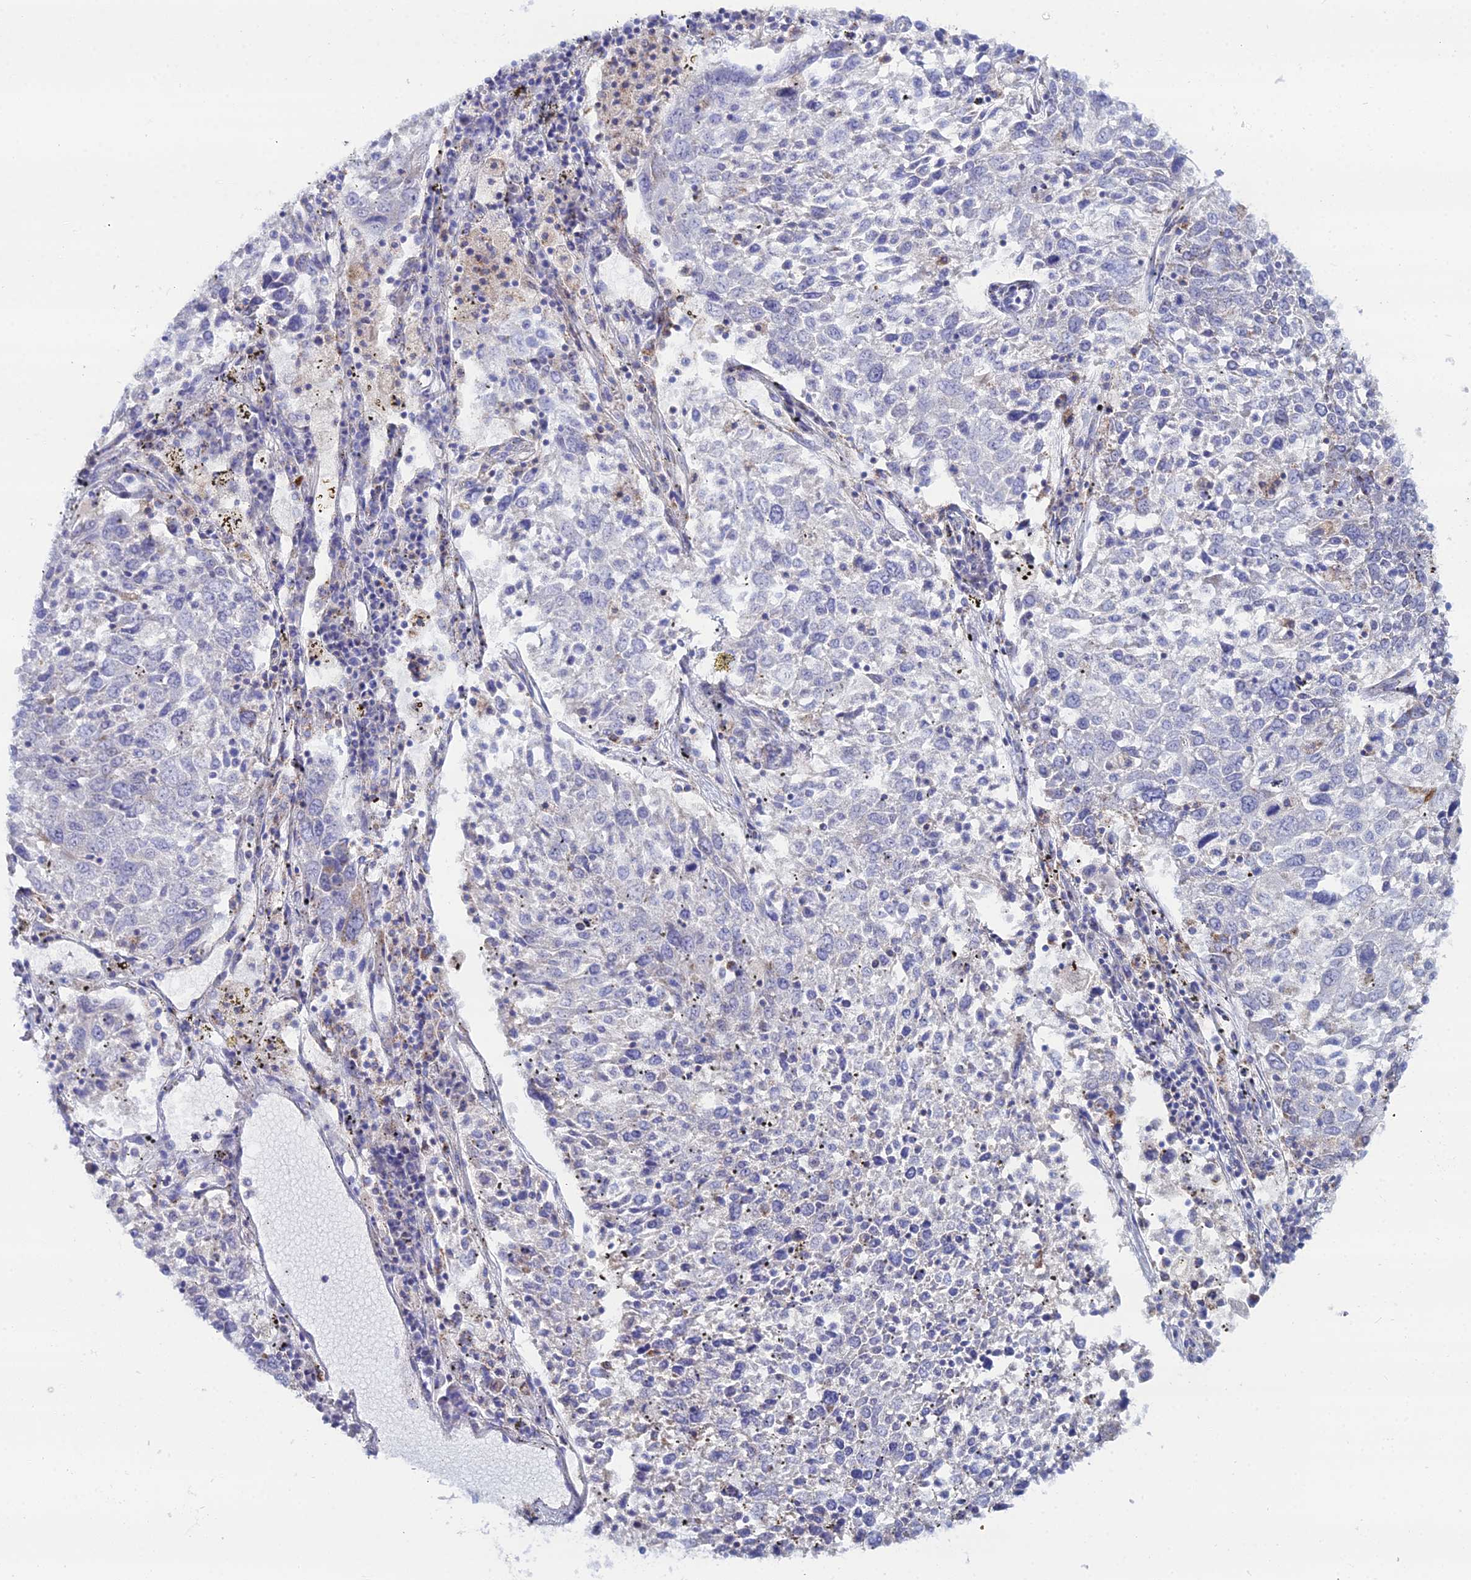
{"staining": {"intensity": "negative", "quantity": "none", "location": "none"}, "tissue": "lung cancer", "cell_type": "Tumor cells", "image_type": "cancer", "snomed": [{"axis": "morphology", "description": "Squamous cell carcinoma, NOS"}, {"axis": "topography", "description": "Lung"}], "caption": "Lung cancer (squamous cell carcinoma) was stained to show a protein in brown. There is no significant expression in tumor cells. (IHC, brightfield microscopy, high magnification).", "gene": "DHX34", "patient": {"sex": "male", "age": 65}}